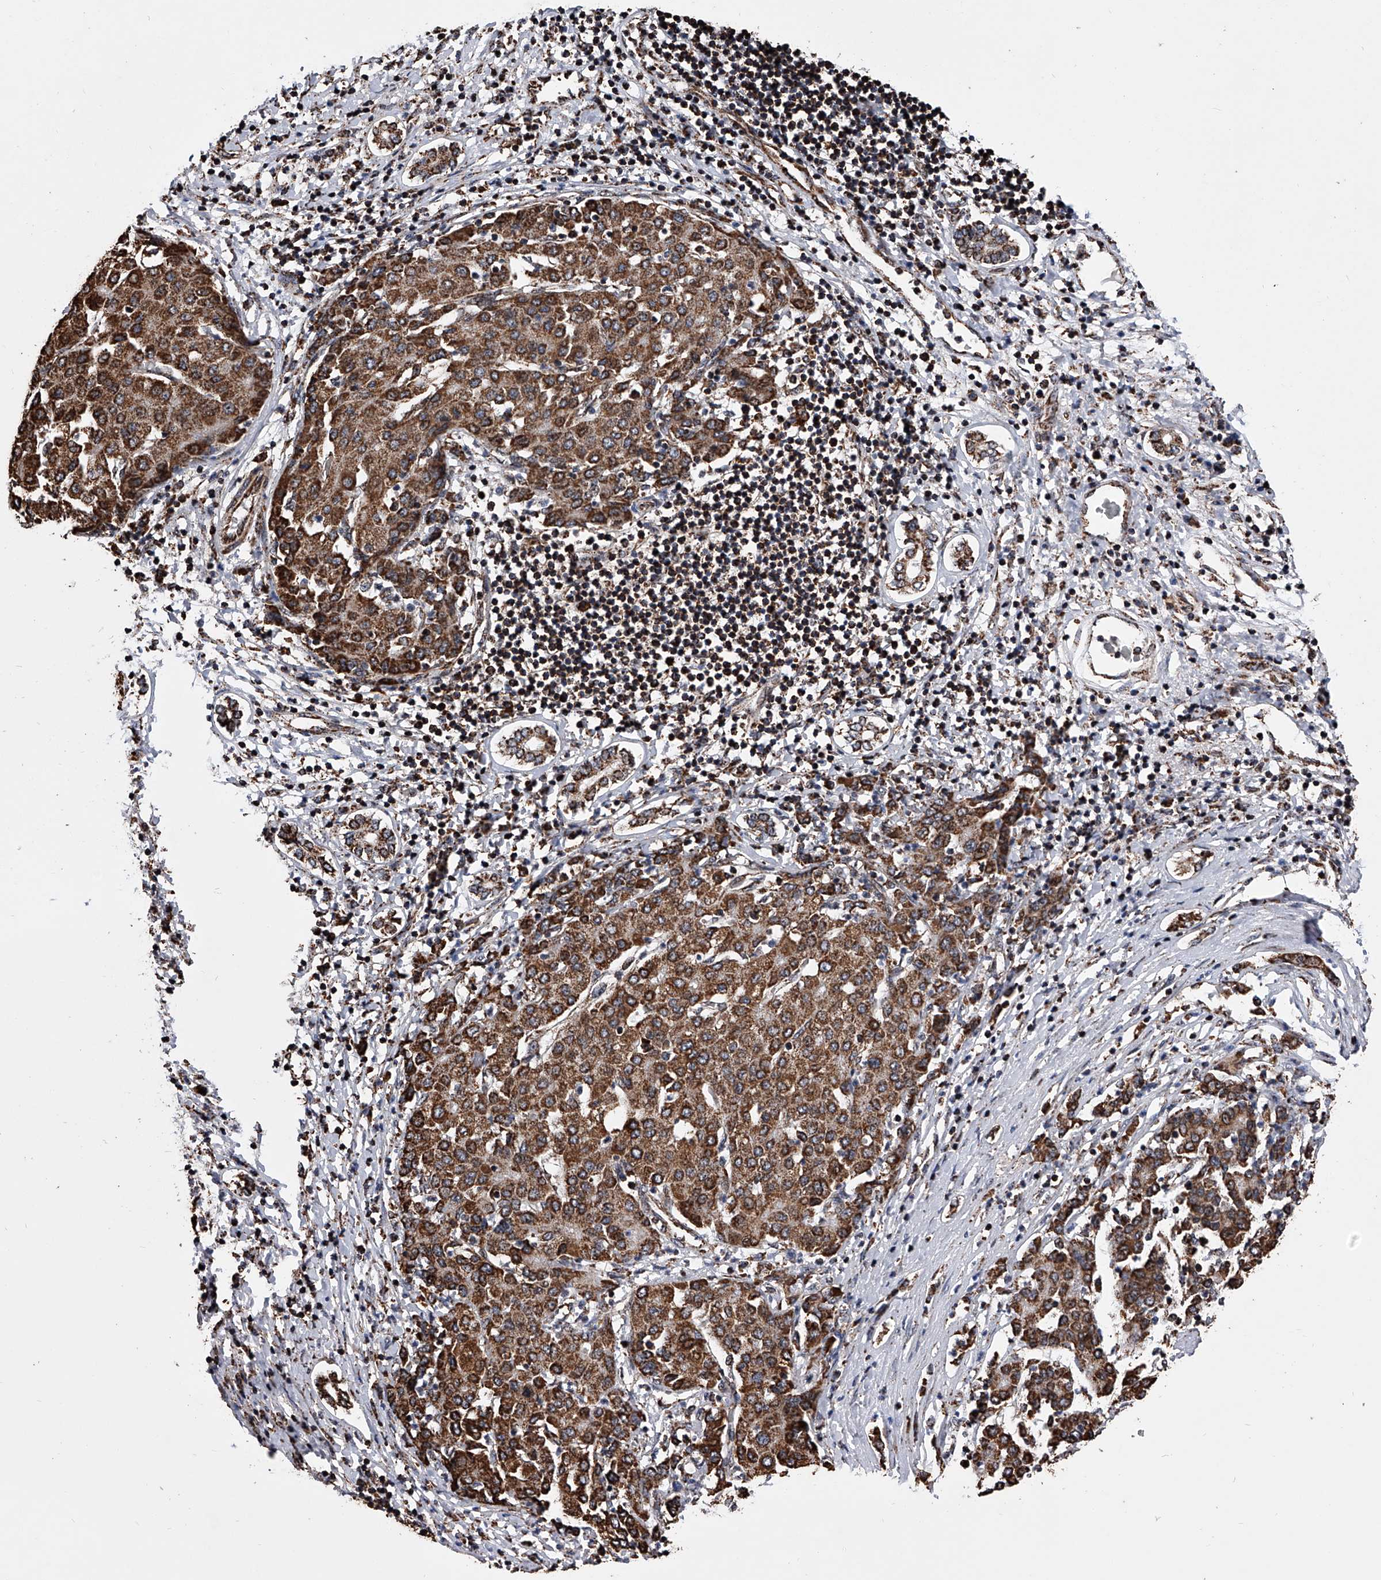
{"staining": {"intensity": "strong", "quantity": ">75%", "location": "cytoplasmic/membranous"}, "tissue": "liver cancer", "cell_type": "Tumor cells", "image_type": "cancer", "snomed": [{"axis": "morphology", "description": "Carcinoma, Hepatocellular, NOS"}, {"axis": "topography", "description": "Liver"}], "caption": "Liver hepatocellular carcinoma stained with DAB immunohistochemistry (IHC) shows high levels of strong cytoplasmic/membranous staining in about >75% of tumor cells. (DAB (3,3'-diaminobenzidine) IHC, brown staining for protein, blue staining for nuclei).", "gene": "SMPDL3A", "patient": {"sex": "male", "age": 65}}